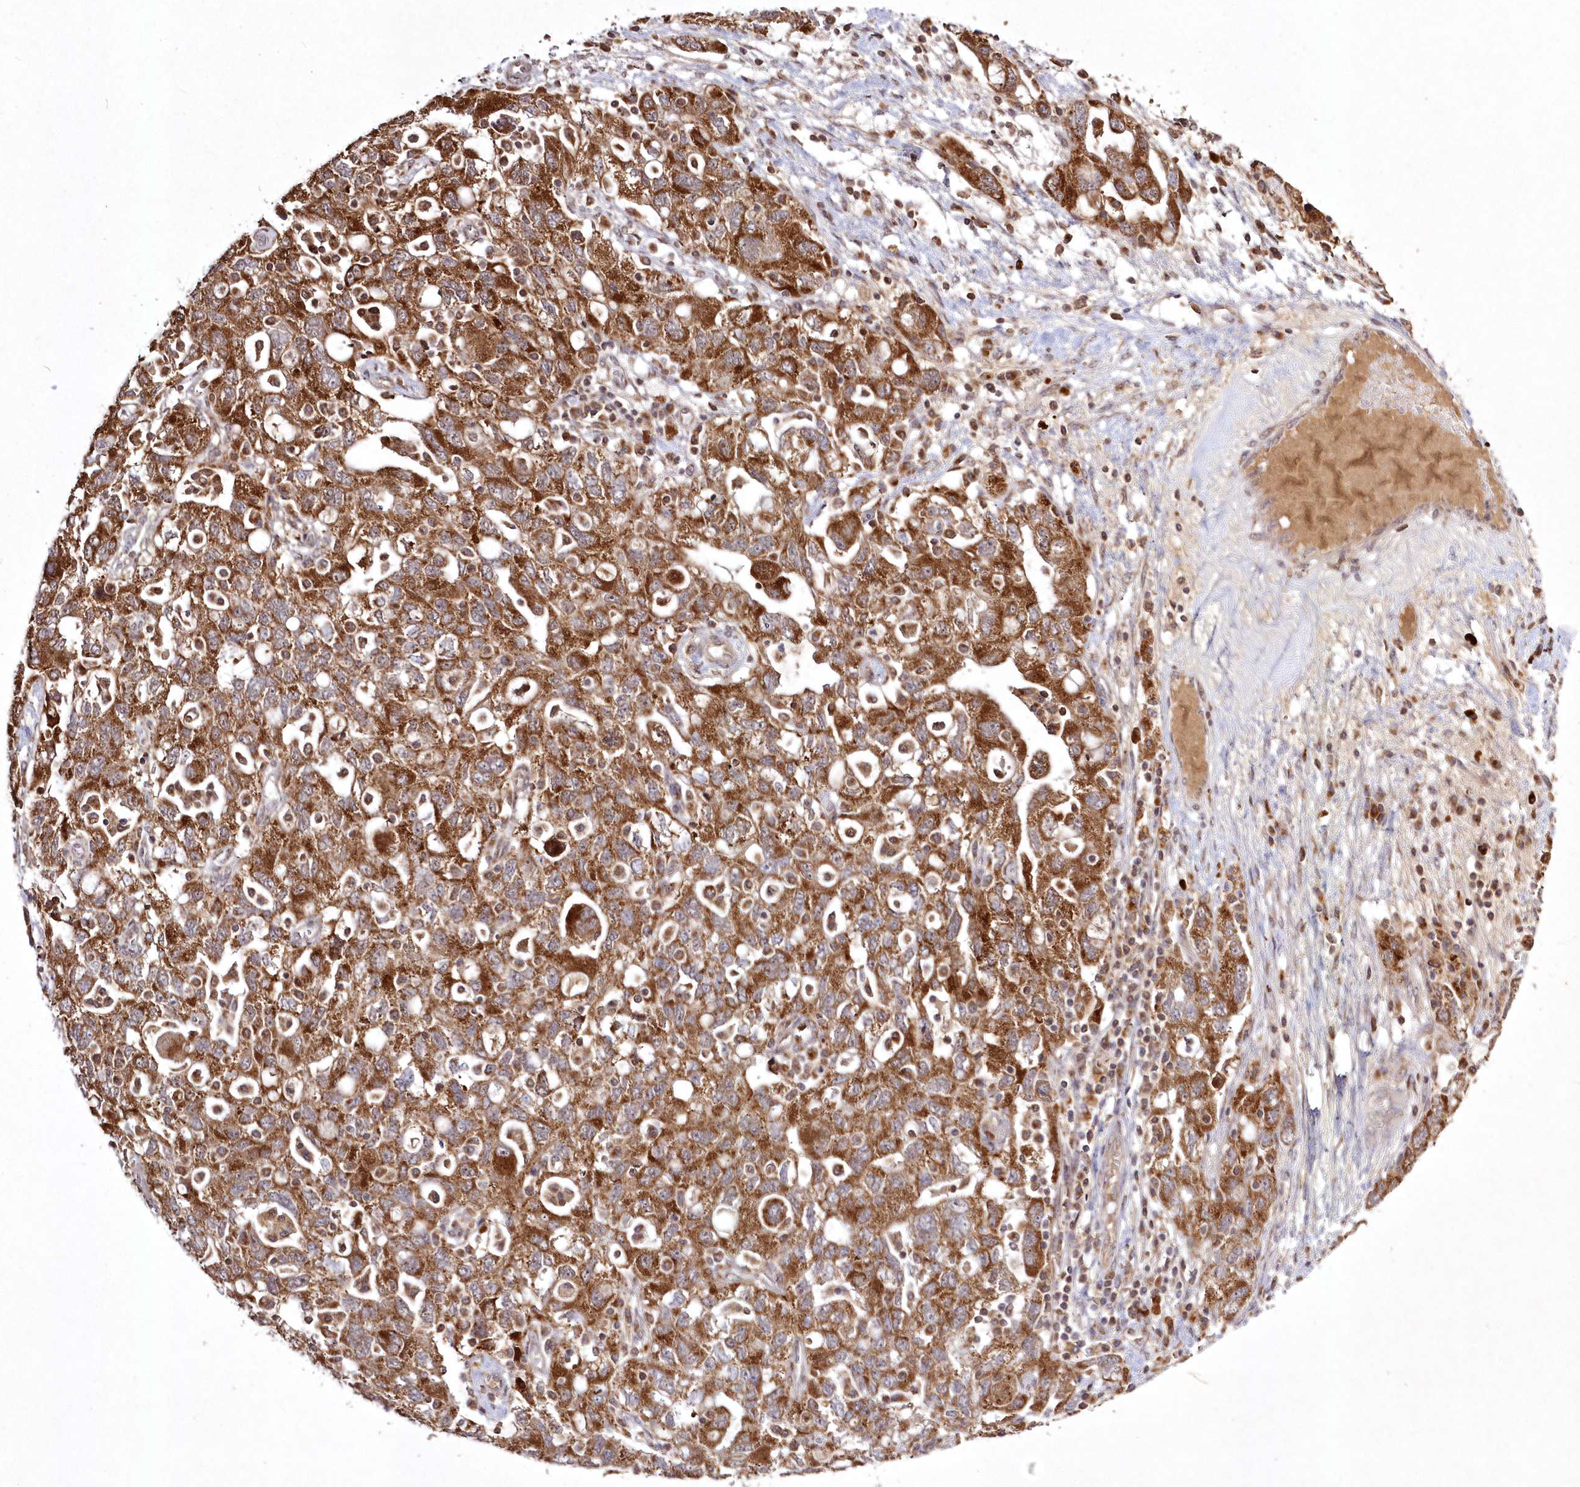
{"staining": {"intensity": "moderate", "quantity": ">75%", "location": "cytoplasmic/membranous"}, "tissue": "ovarian cancer", "cell_type": "Tumor cells", "image_type": "cancer", "snomed": [{"axis": "morphology", "description": "Carcinoma, NOS"}, {"axis": "morphology", "description": "Cystadenocarcinoma, serous, NOS"}, {"axis": "topography", "description": "Ovary"}], "caption": "Immunohistochemistry photomicrograph of ovarian cancer stained for a protein (brown), which demonstrates medium levels of moderate cytoplasmic/membranous positivity in approximately >75% of tumor cells.", "gene": "PEX13", "patient": {"sex": "female", "age": 69}}